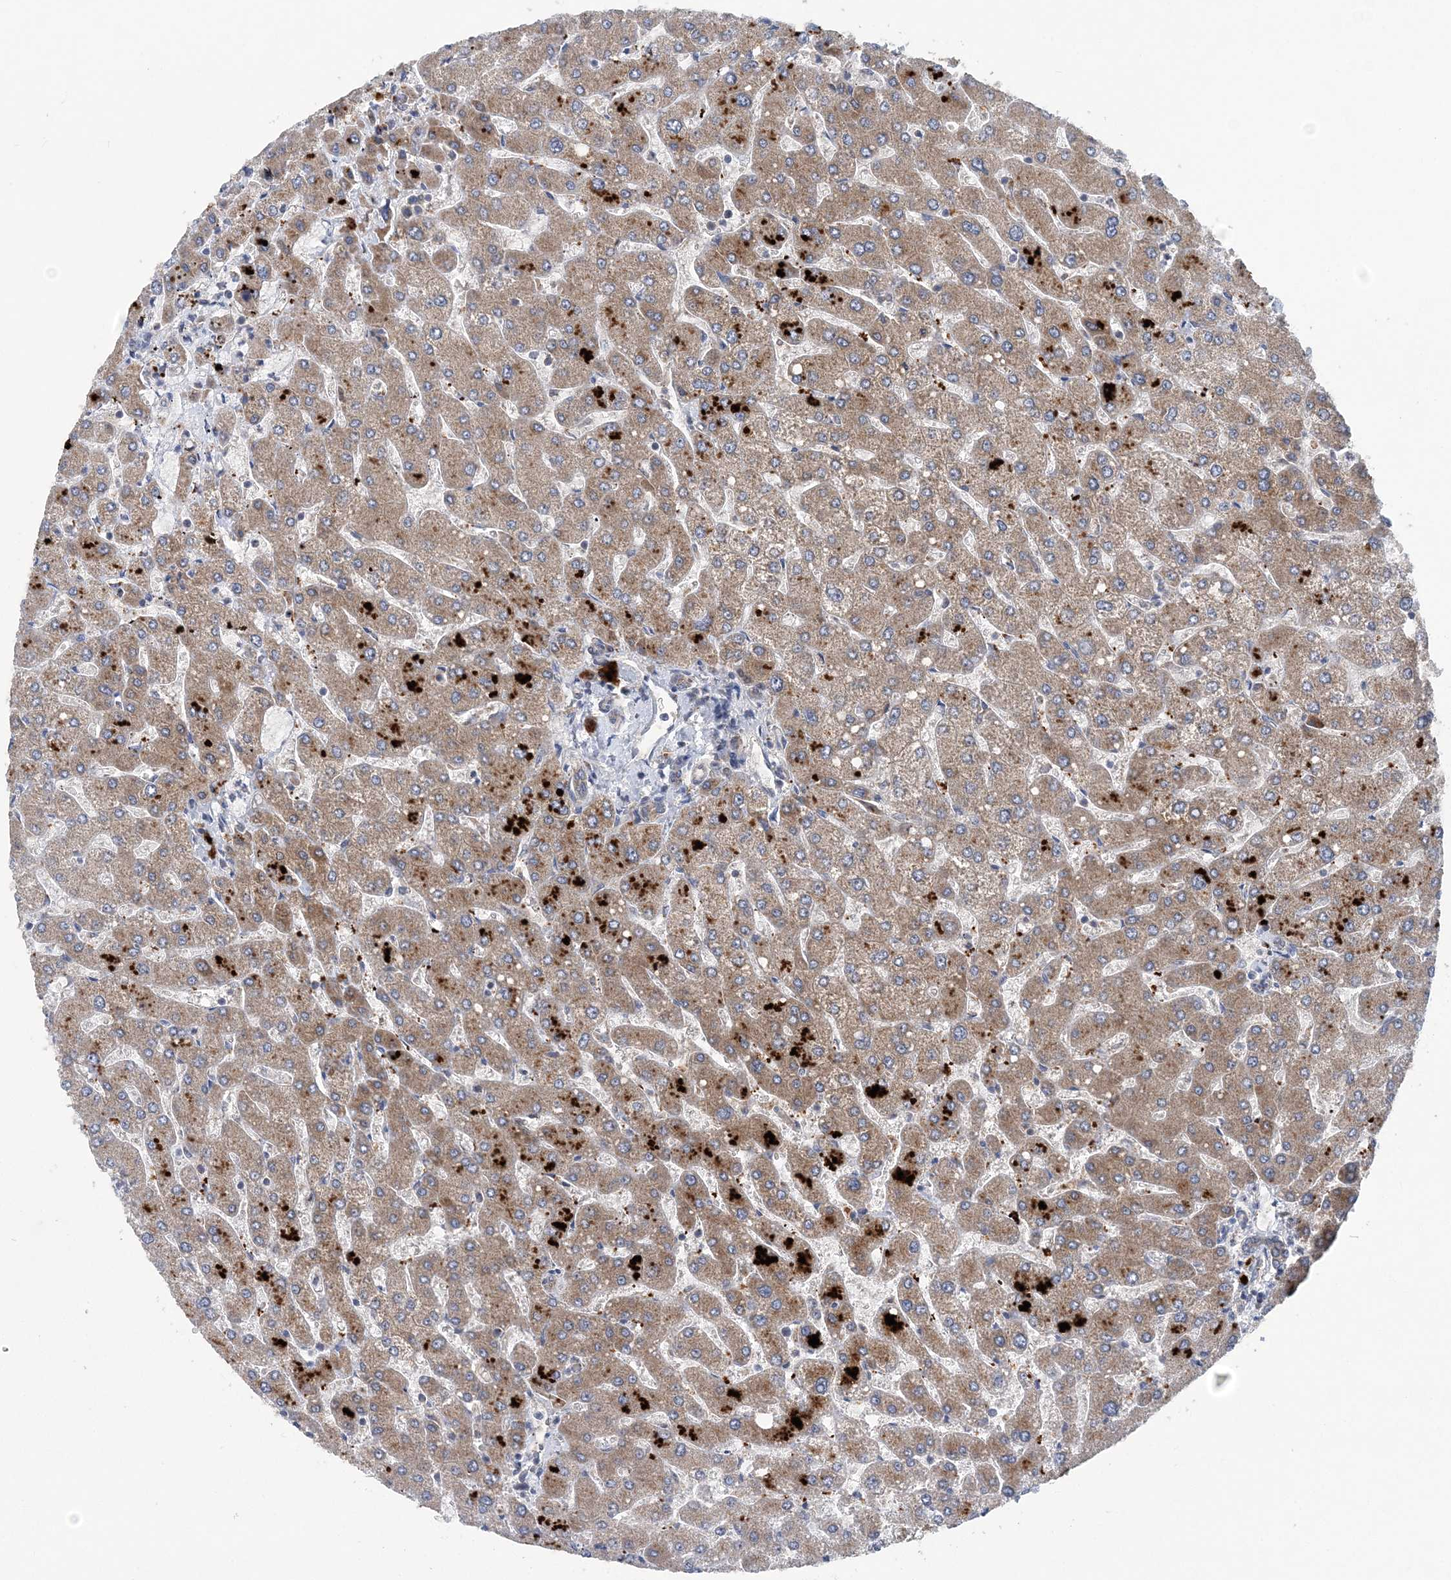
{"staining": {"intensity": "weak", "quantity": "25%-75%", "location": "cytoplasmic/membranous"}, "tissue": "liver", "cell_type": "Cholangiocytes", "image_type": "normal", "snomed": [{"axis": "morphology", "description": "Normal tissue, NOS"}, {"axis": "topography", "description": "Liver"}], "caption": "Immunohistochemical staining of benign liver demonstrates low levels of weak cytoplasmic/membranous expression in about 25%-75% of cholangiocytes.", "gene": "COPE", "patient": {"sex": "male", "age": 55}}